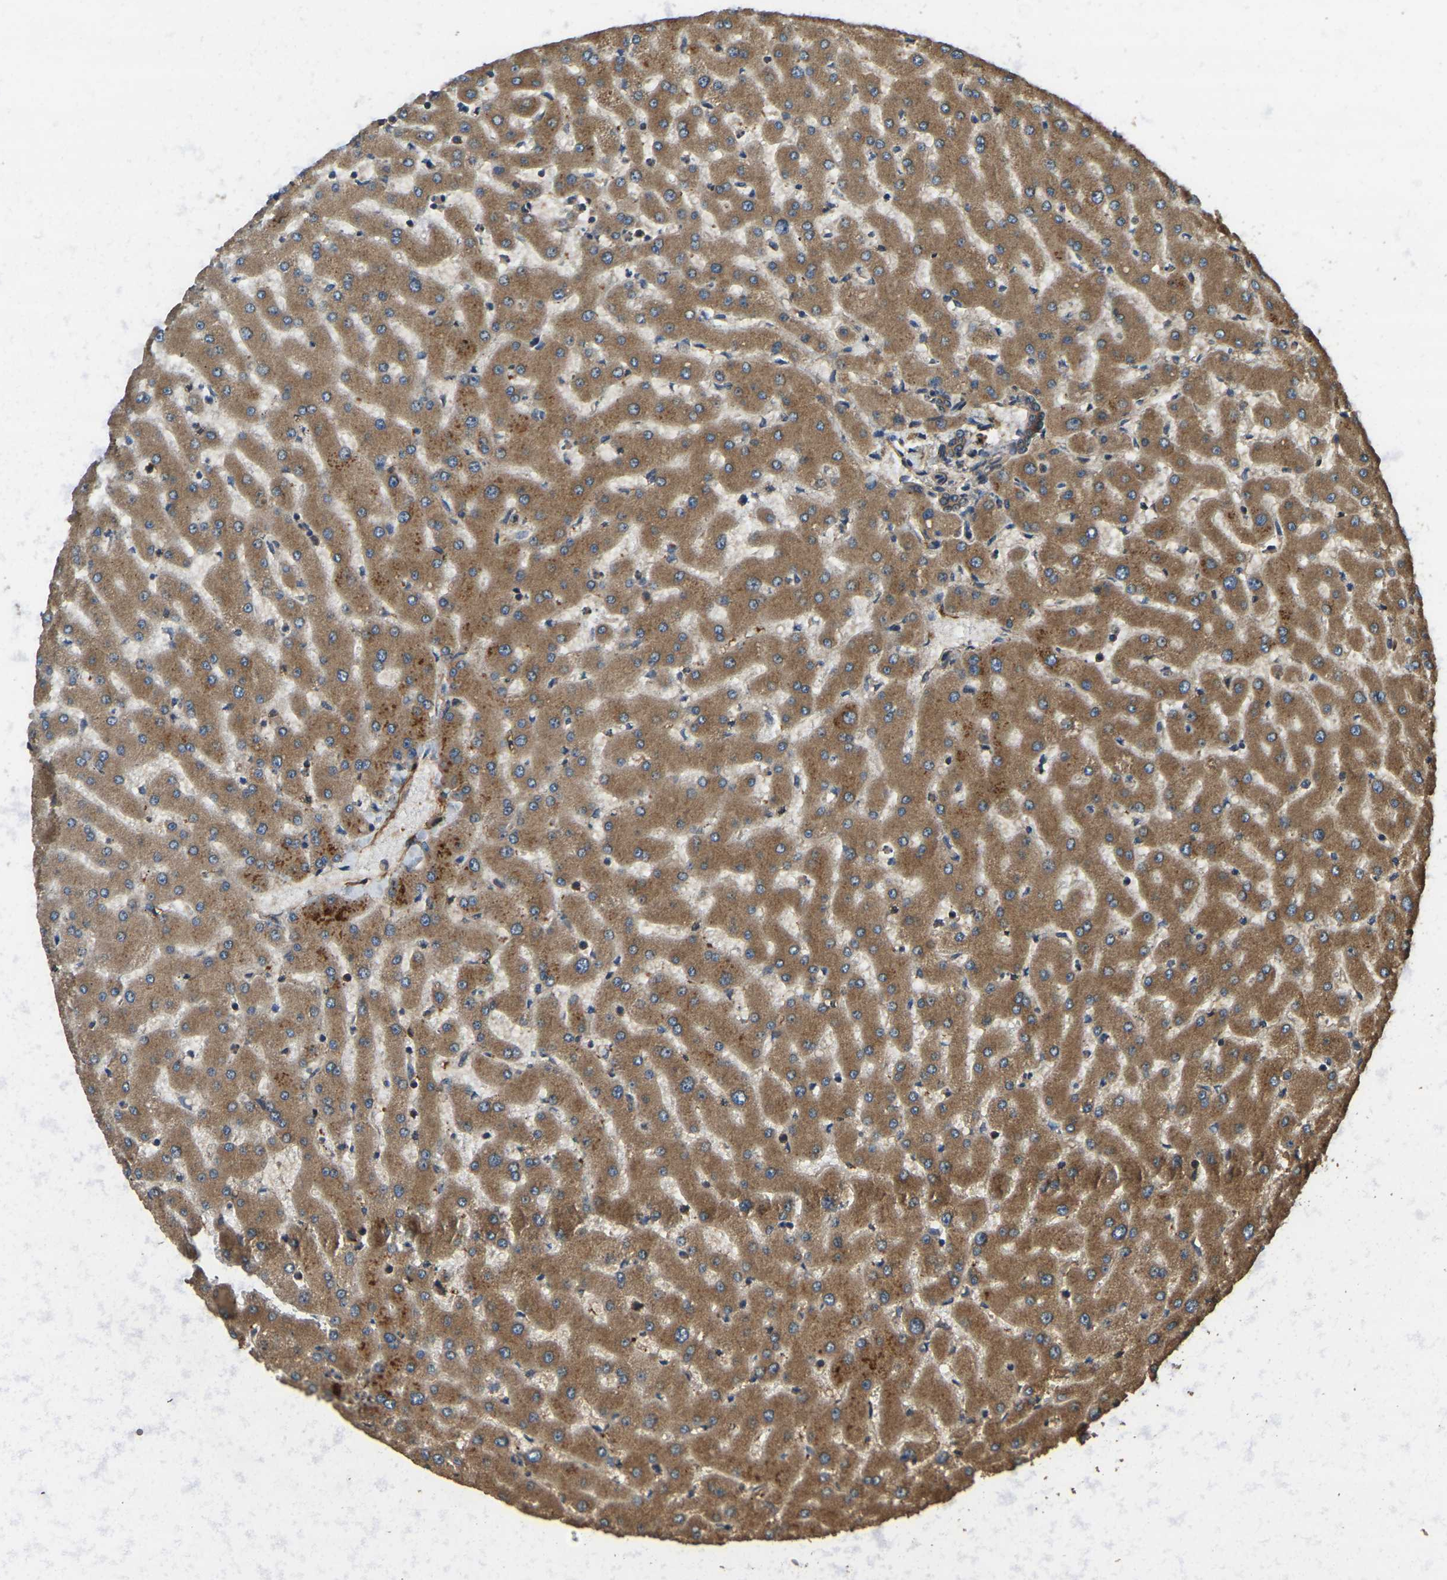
{"staining": {"intensity": "moderate", "quantity": ">75%", "location": "cytoplasmic/membranous"}, "tissue": "liver", "cell_type": "Cholangiocytes", "image_type": "normal", "snomed": [{"axis": "morphology", "description": "Normal tissue, NOS"}, {"axis": "topography", "description": "Liver"}], "caption": "Immunohistochemical staining of unremarkable human liver shows medium levels of moderate cytoplasmic/membranous staining in approximately >75% of cholangiocytes. (DAB IHC with brightfield microscopy, high magnification).", "gene": "ERGIC1", "patient": {"sex": "female", "age": 63}}